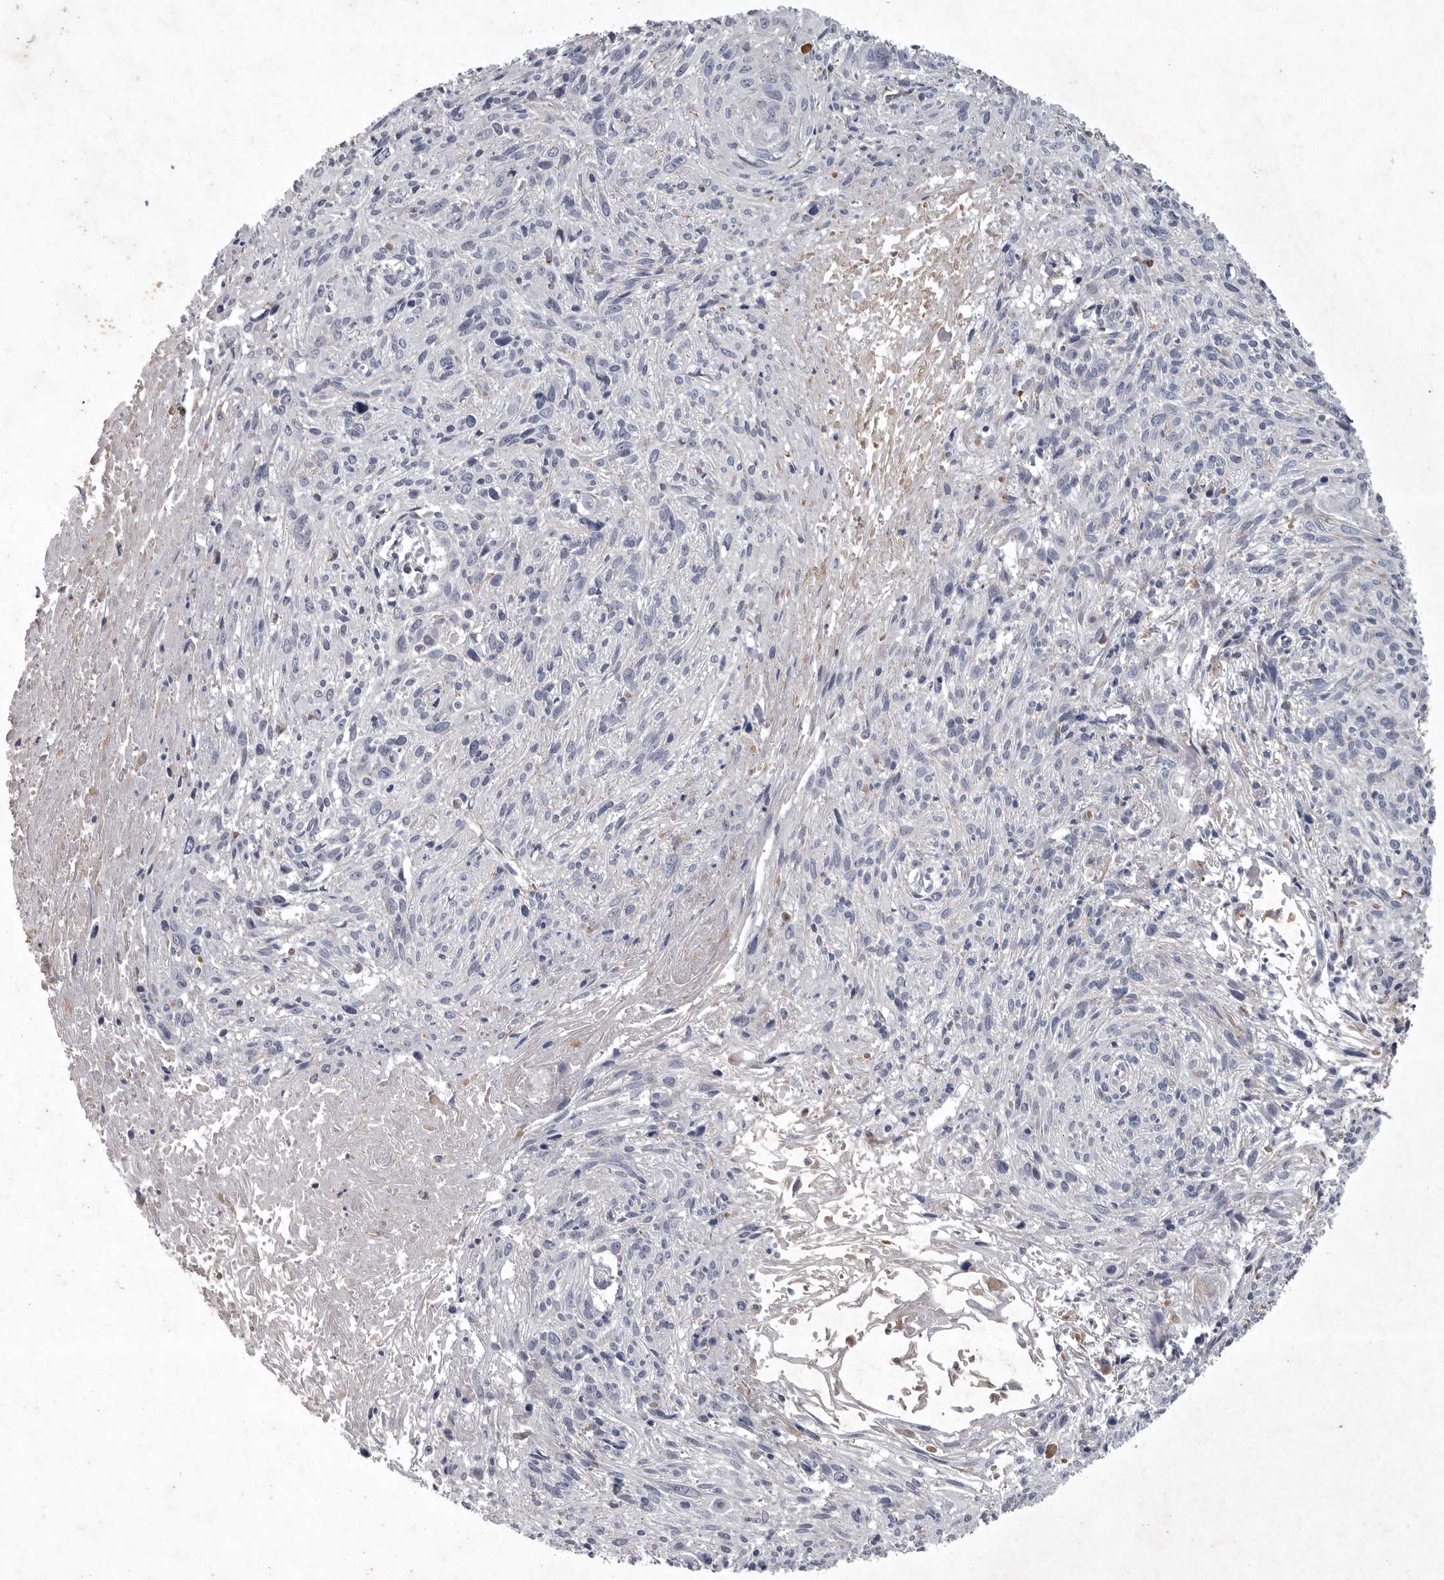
{"staining": {"intensity": "negative", "quantity": "none", "location": "none"}, "tissue": "cervical cancer", "cell_type": "Tumor cells", "image_type": "cancer", "snomed": [{"axis": "morphology", "description": "Squamous cell carcinoma, NOS"}, {"axis": "topography", "description": "Cervix"}], "caption": "An immunohistochemistry (IHC) micrograph of cervical cancer (squamous cell carcinoma) is shown. There is no staining in tumor cells of cervical cancer (squamous cell carcinoma).", "gene": "LAMTOR3", "patient": {"sex": "female", "age": 51}}